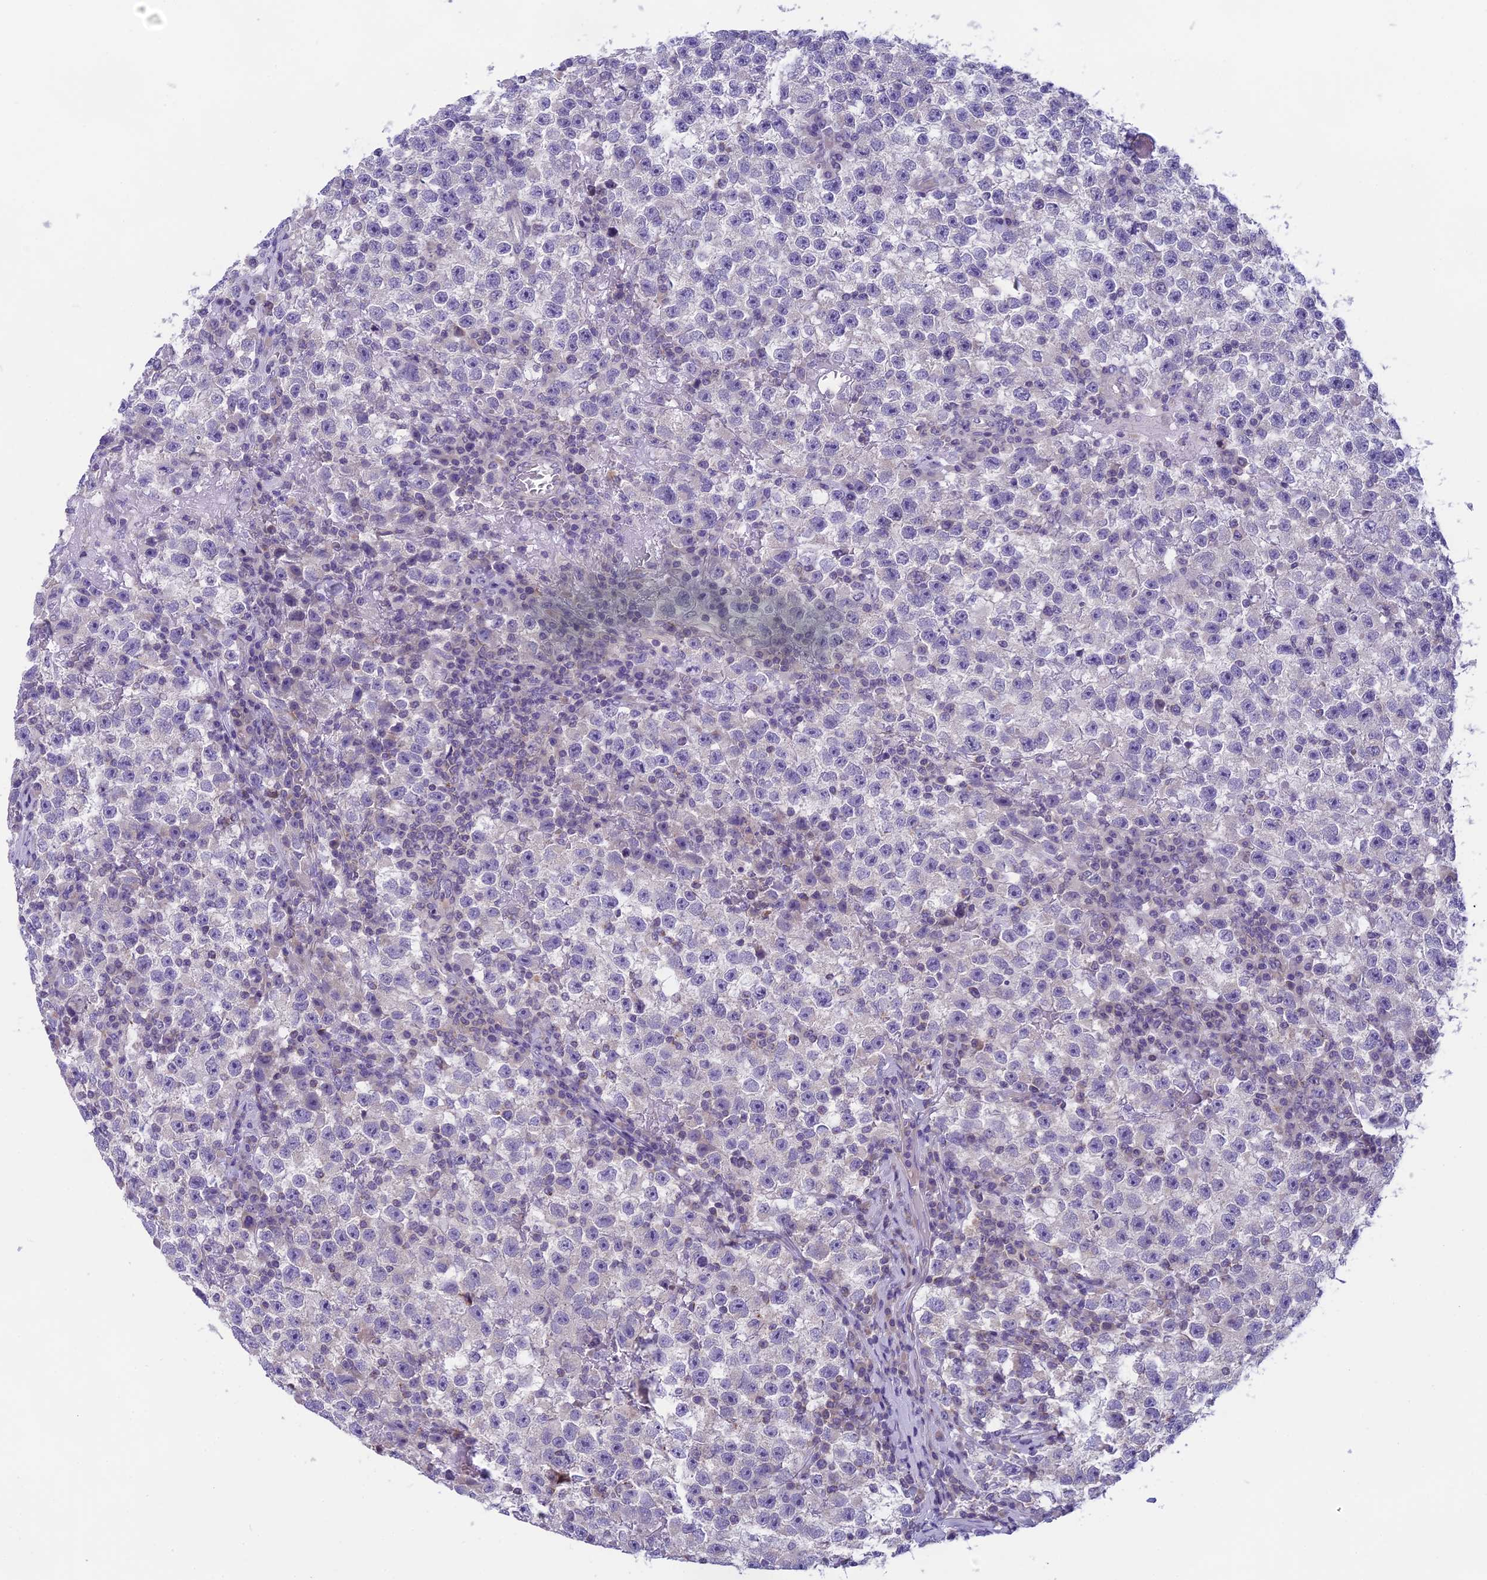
{"staining": {"intensity": "negative", "quantity": "none", "location": "none"}, "tissue": "testis cancer", "cell_type": "Tumor cells", "image_type": "cancer", "snomed": [{"axis": "morphology", "description": "Seminoma, NOS"}, {"axis": "topography", "description": "Testis"}], "caption": "This histopathology image is of testis cancer (seminoma) stained with immunohistochemistry to label a protein in brown with the nuclei are counter-stained blue. There is no staining in tumor cells.", "gene": "ARHGEF37", "patient": {"sex": "male", "age": 22}}